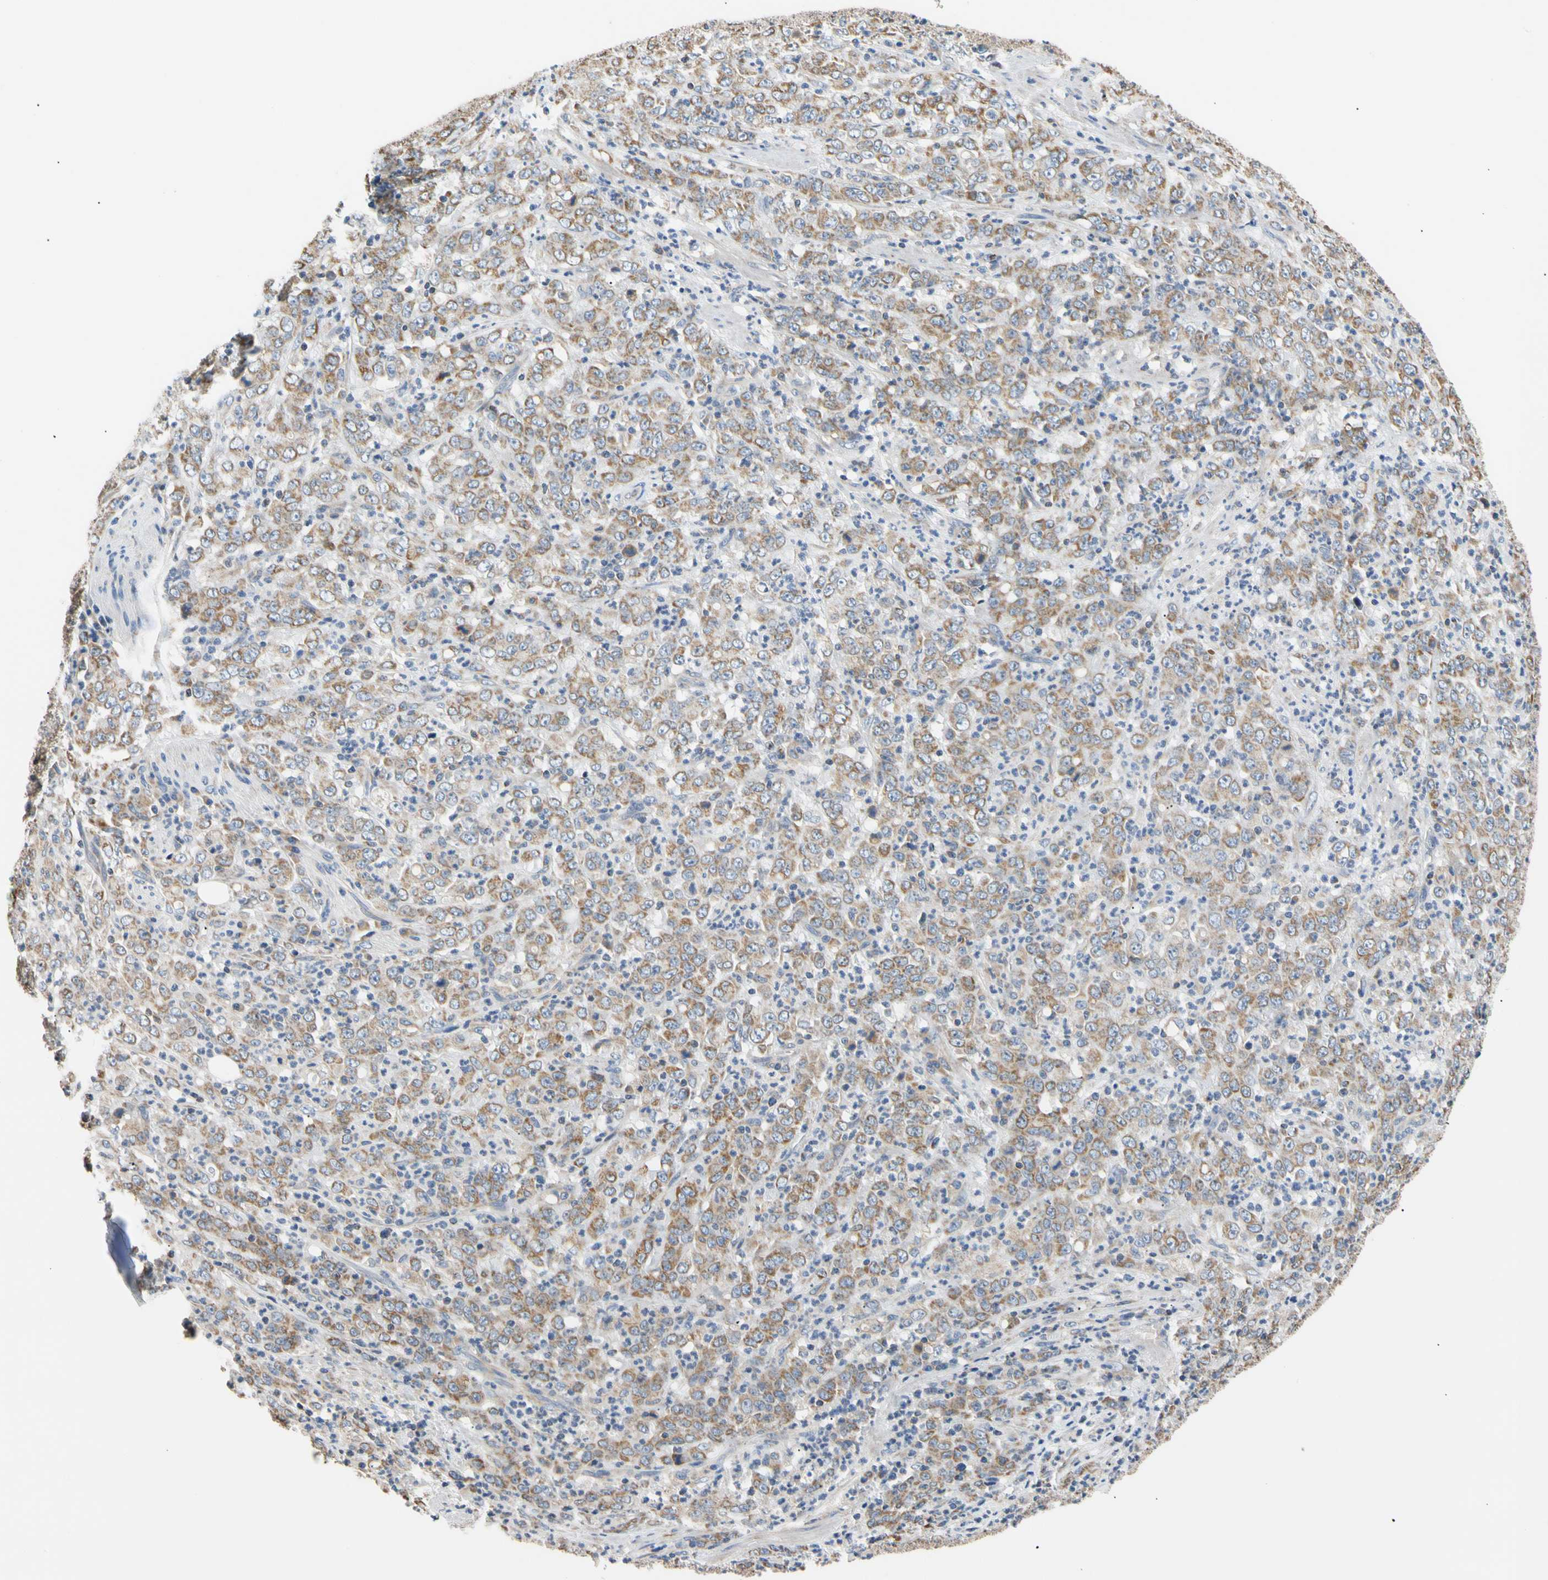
{"staining": {"intensity": "weak", "quantity": ">75%", "location": "cytoplasmic/membranous"}, "tissue": "stomach cancer", "cell_type": "Tumor cells", "image_type": "cancer", "snomed": [{"axis": "morphology", "description": "Adenocarcinoma, NOS"}, {"axis": "topography", "description": "Stomach, lower"}], "caption": "A low amount of weak cytoplasmic/membranous staining is seen in about >75% of tumor cells in stomach adenocarcinoma tissue. Nuclei are stained in blue.", "gene": "PLGRKT", "patient": {"sex": "female", "age": 71}}